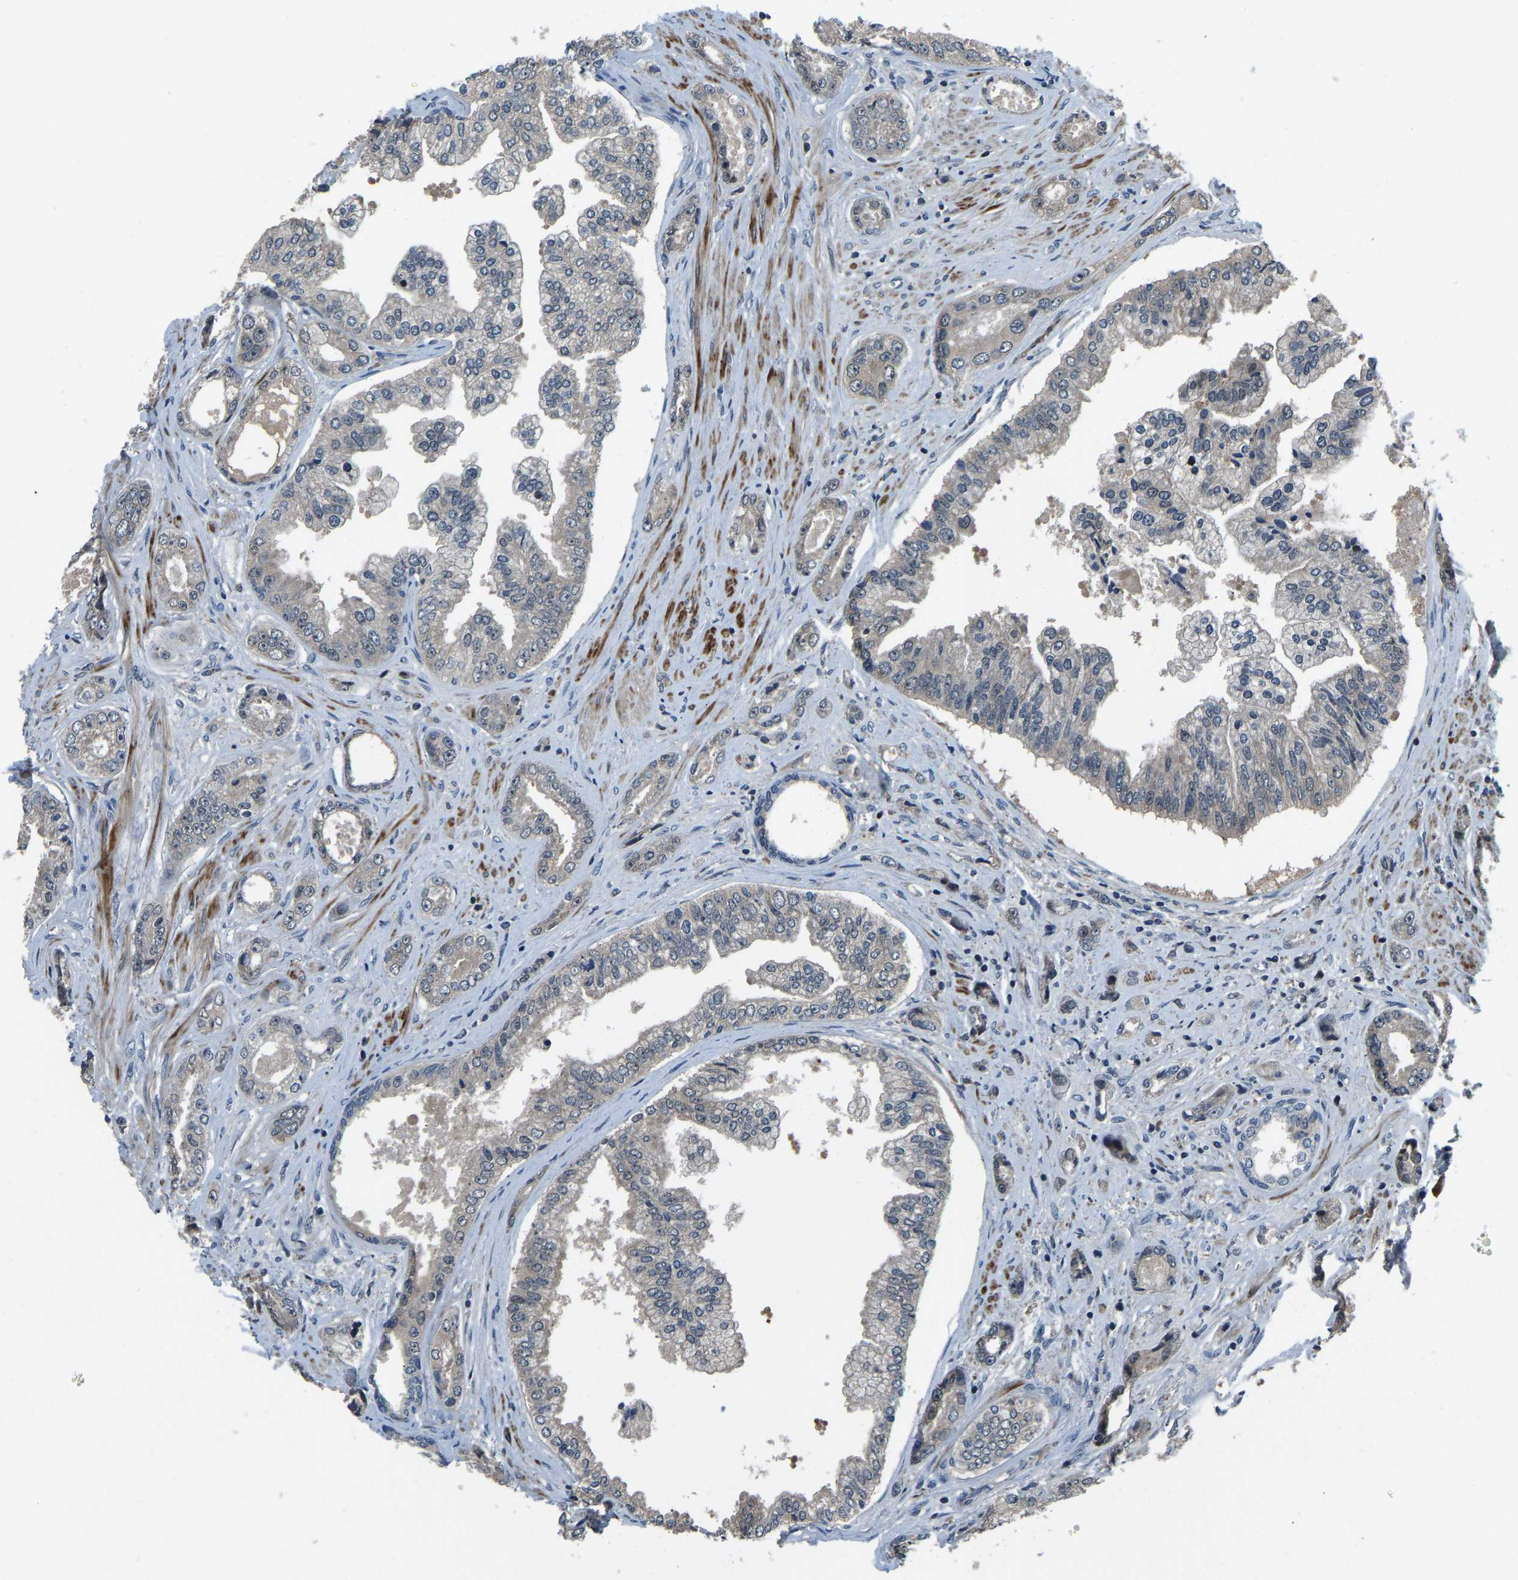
{"staining": {"intensity": "negative", "quantity": "none", "location": "none"}, "tissue": "prostate cancer", "cell_type": "Tumor cells", "image_type": "cancer", "snomed": [{"axis": "morphology", "description": "Adenocarcinoma, High grade"}, {"axis": "topography", "description": "Prostate"}], "caption": "DAB (3,3'-diaminobenzidine) immunohistochemical staining of prostate cancer shows no significant expression in tumor cells.", "gene": "RLIM", "patient": {"sex": "male", "age": 61}}